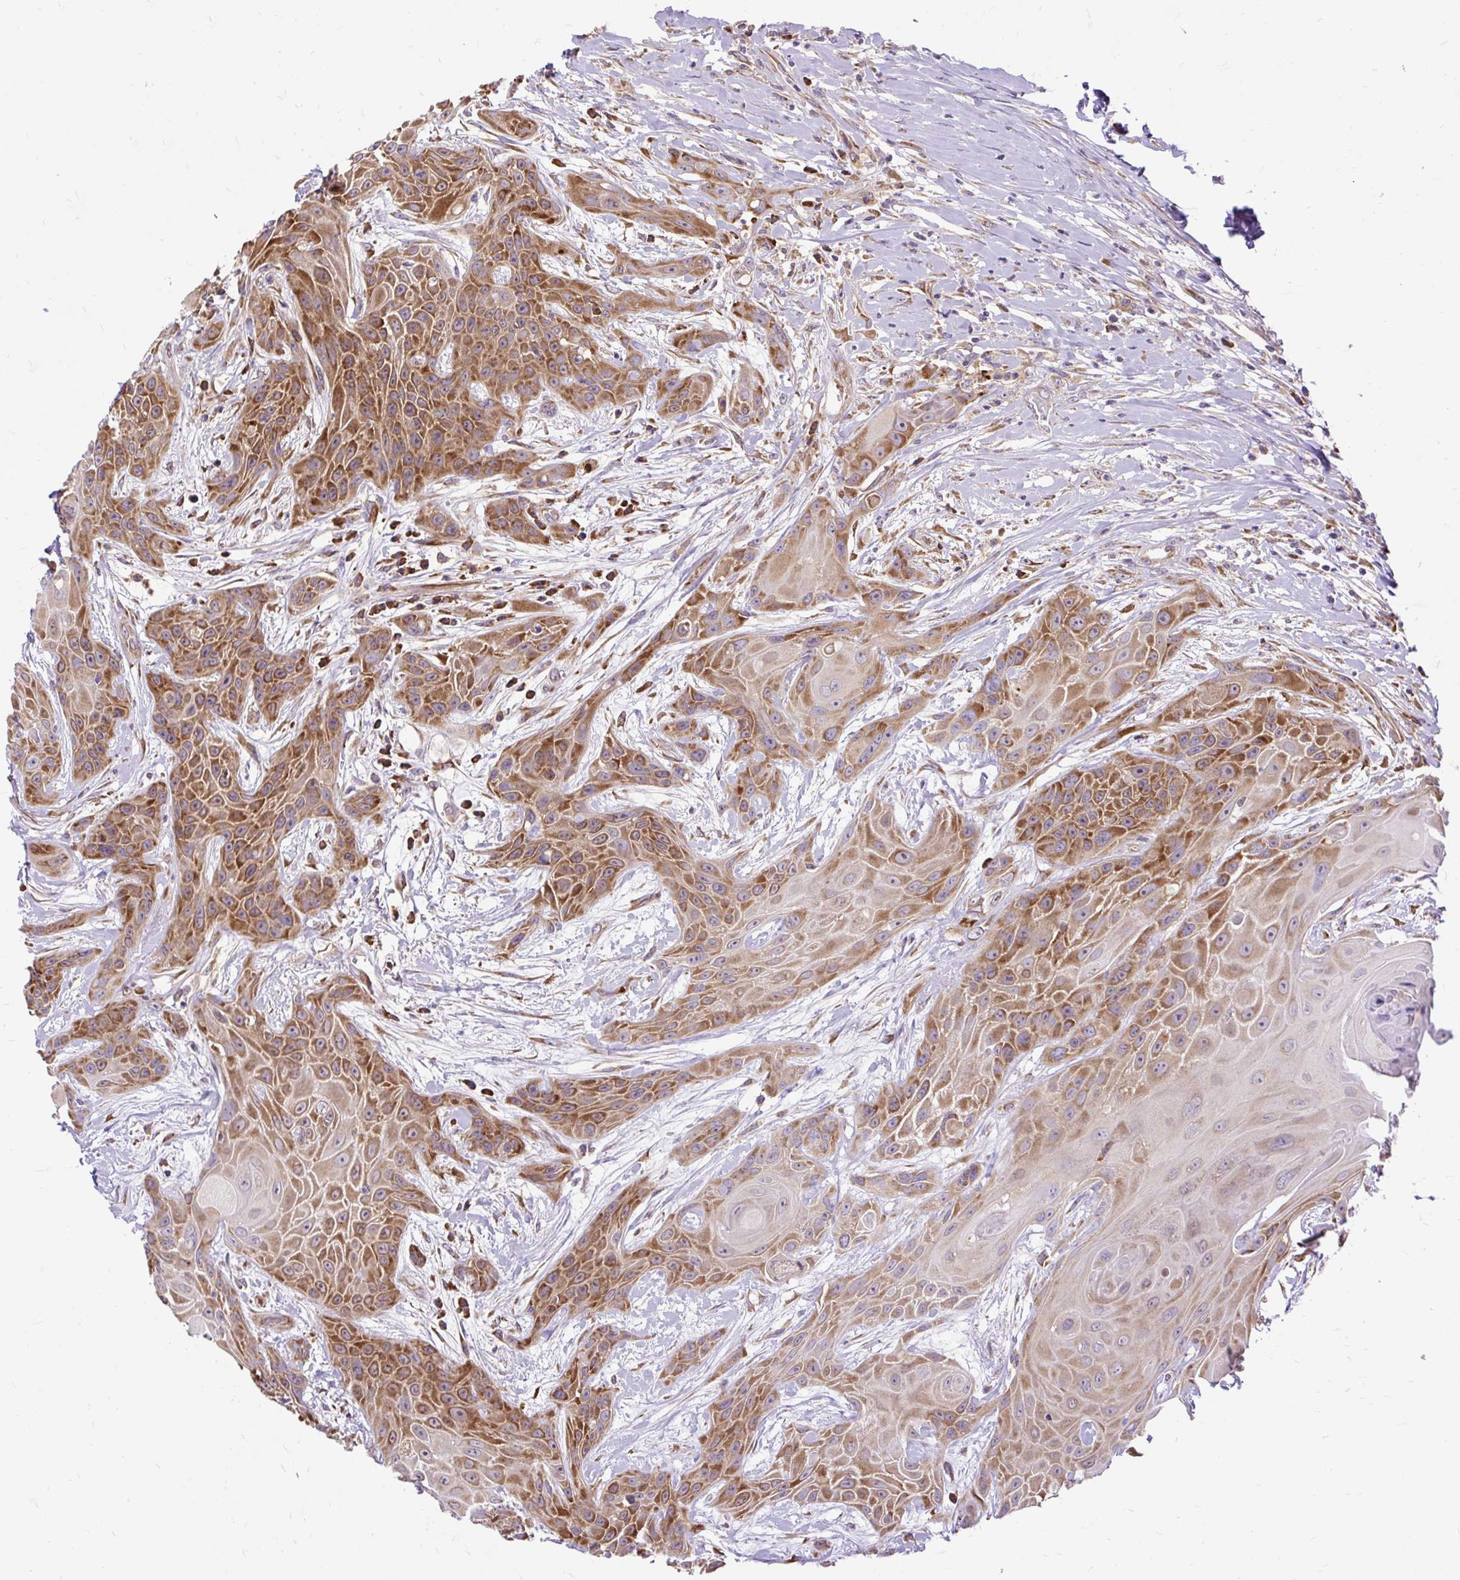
{"staining": {"intensity": "moderate", "quantity": "25%-75%", "location": "cytoplasmic/membranous"}, "tissue": "head and neck cancer", "cell_type": "Tumor cells", "image_type": "cancer", "snomed": [{"axis": "morphology", "description": "Squamous cell carcinoma, NOS"}, {"axis": "topography", "description": "Head-Neck"}], "caption": "Immunohistochemistry (IHC) staining of head and neck cancer, which displays medium levels of moderate cytoplasmic/membranous positivity in about 25%-75% of tumor cells indicating moderate cytoplasmic/membranous protein positivity. The staining was performed using DAB (3,3'-diaminobenzidine) (brown) for protein detection and nuclei were counterstained in hematoxylin (blue).", "gene": "RPS5", "patient": {"sex": "female", "age": 73}}